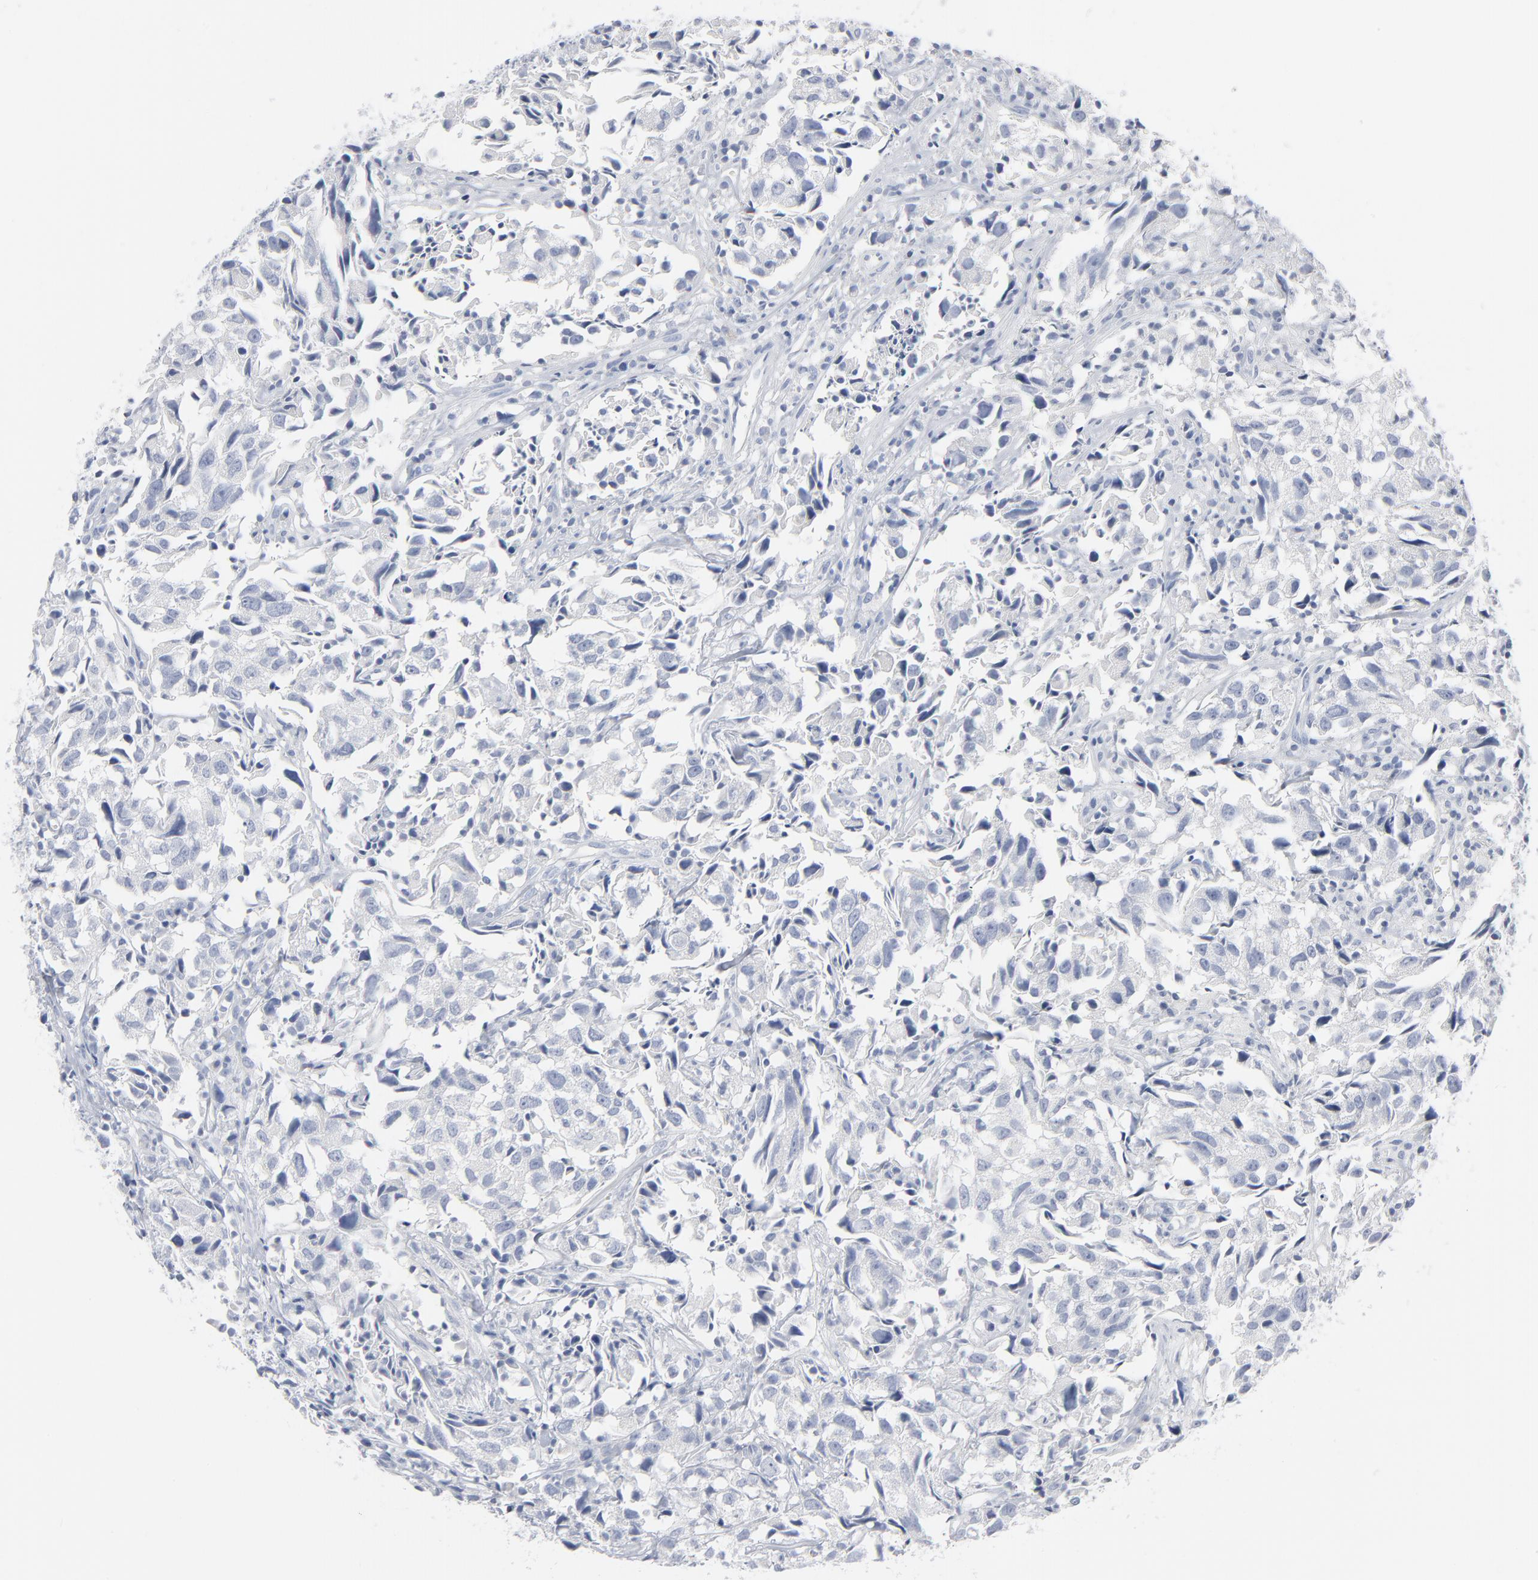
{"staining": {"intensity": "weak", "quantity": "25%-75%", "location": "cytoplasmic/membranous"}, "tissue": "urothelial cancer", "cell_type": "Tumor cells", "image_type": "cancer", "snomed": [{"axis": "morphology", "description": "Urothelial carcinoma, High grade"}, {"axis": "topography", "description": "Urinary bladder"}], "caption": "The image reveals a brown stain indicating the presence of a protein in the cytoplasmic/membranous of tumor cells in urothelial carcinoma (high-grade). (IHC, brightfield microscopy, high magnification).", "gene": "PTK2B", "patient": {"sex": "female", "age": 75}}